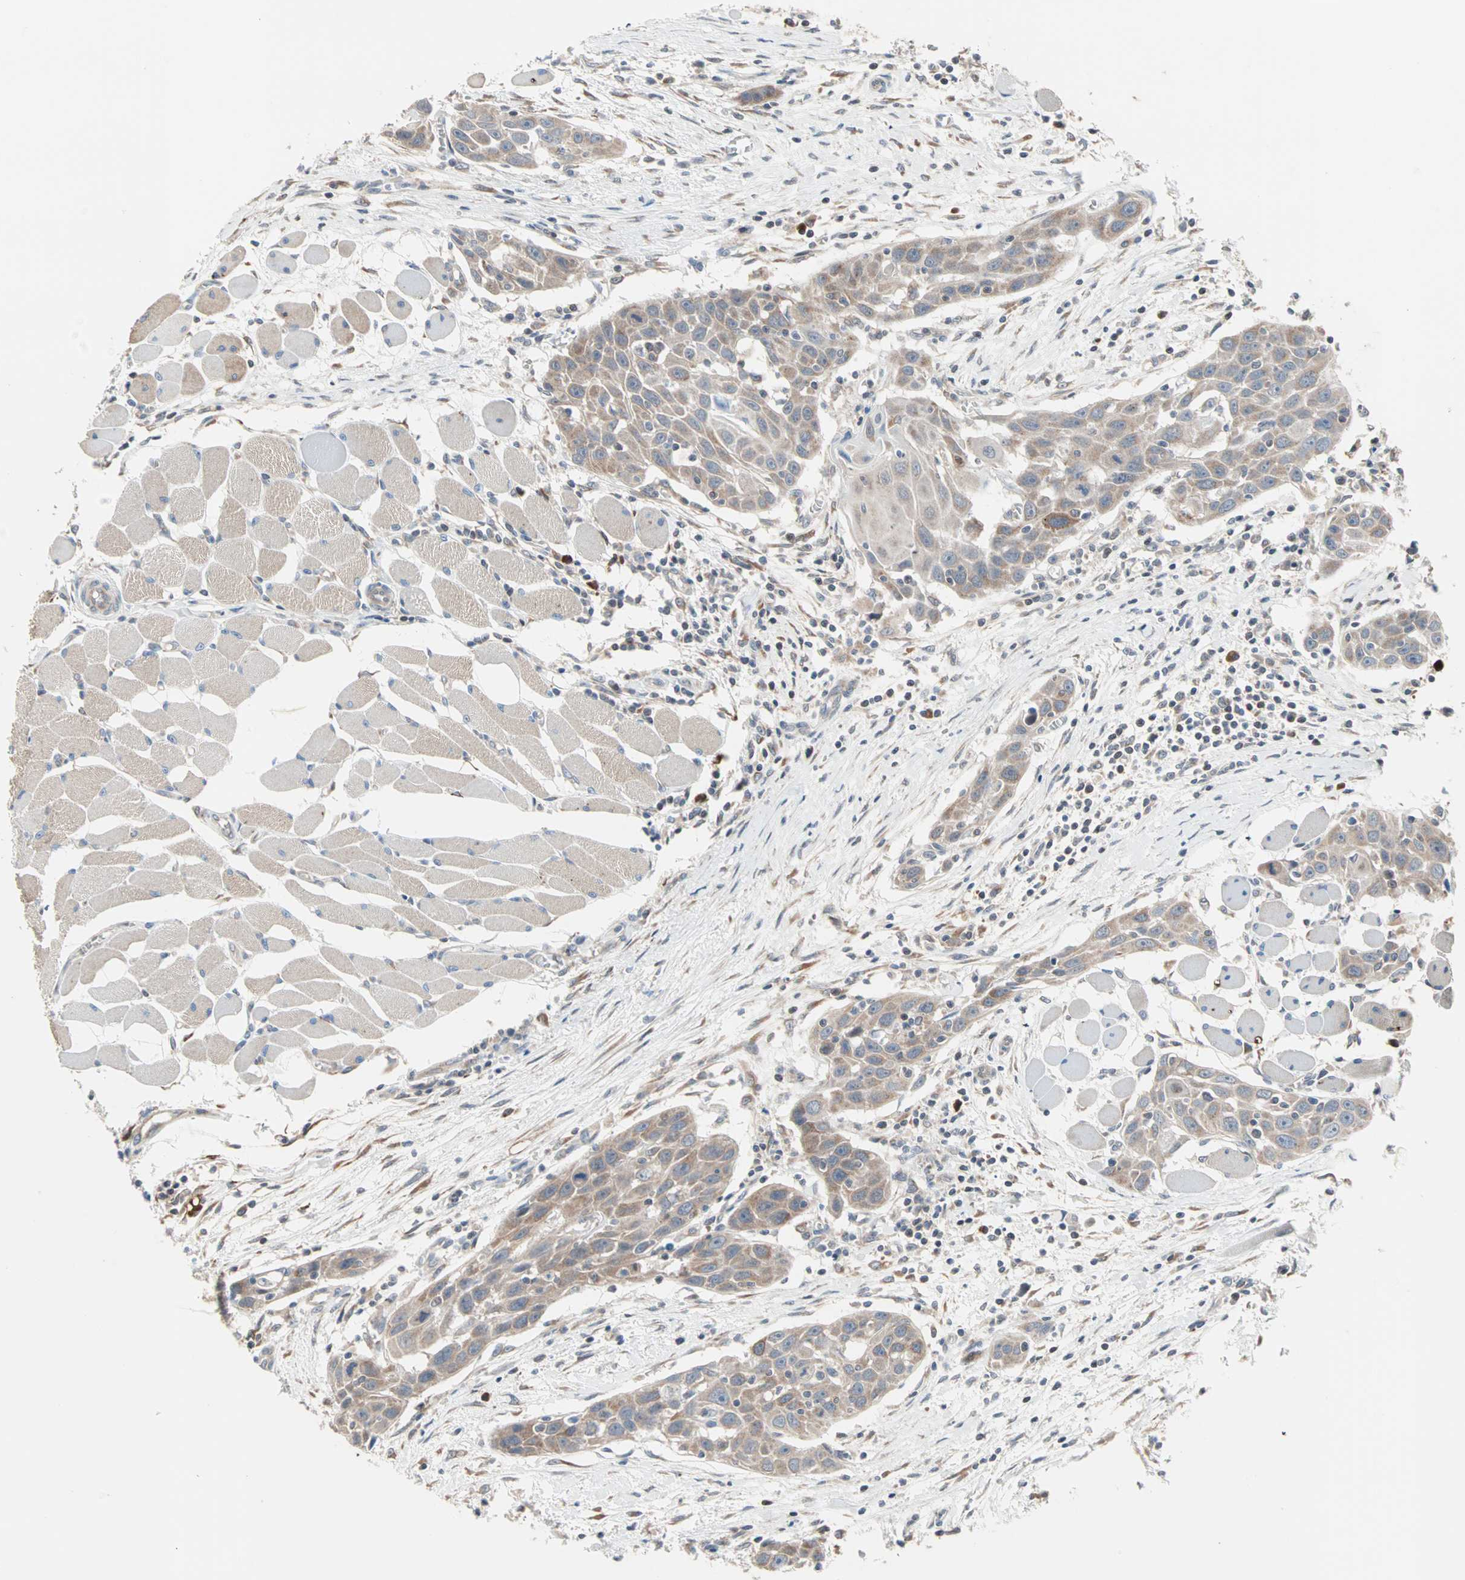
{"staining": {"intensity": "moderate", "quantity": ">75%", "location": "cytoplasmic/membranous"}, "tissue": "head and neck cancer", "cell_type": "Tumor cells", "image_type": "cancer", "snomed": [{"axis": "morphology", "description": "Squamous cell carcinoma, NOS"}, {"axis": "topography", "description": "Oral tissue"}, {"axis": "topography", "description": "Head-Neck"}], "caption": "Head and neck squamous cell carcinoma stained with a protein marker displays moderate staining in tumor cells.", "gene": "SAR1A", "patient": {"sex": "female", "age": 50}}